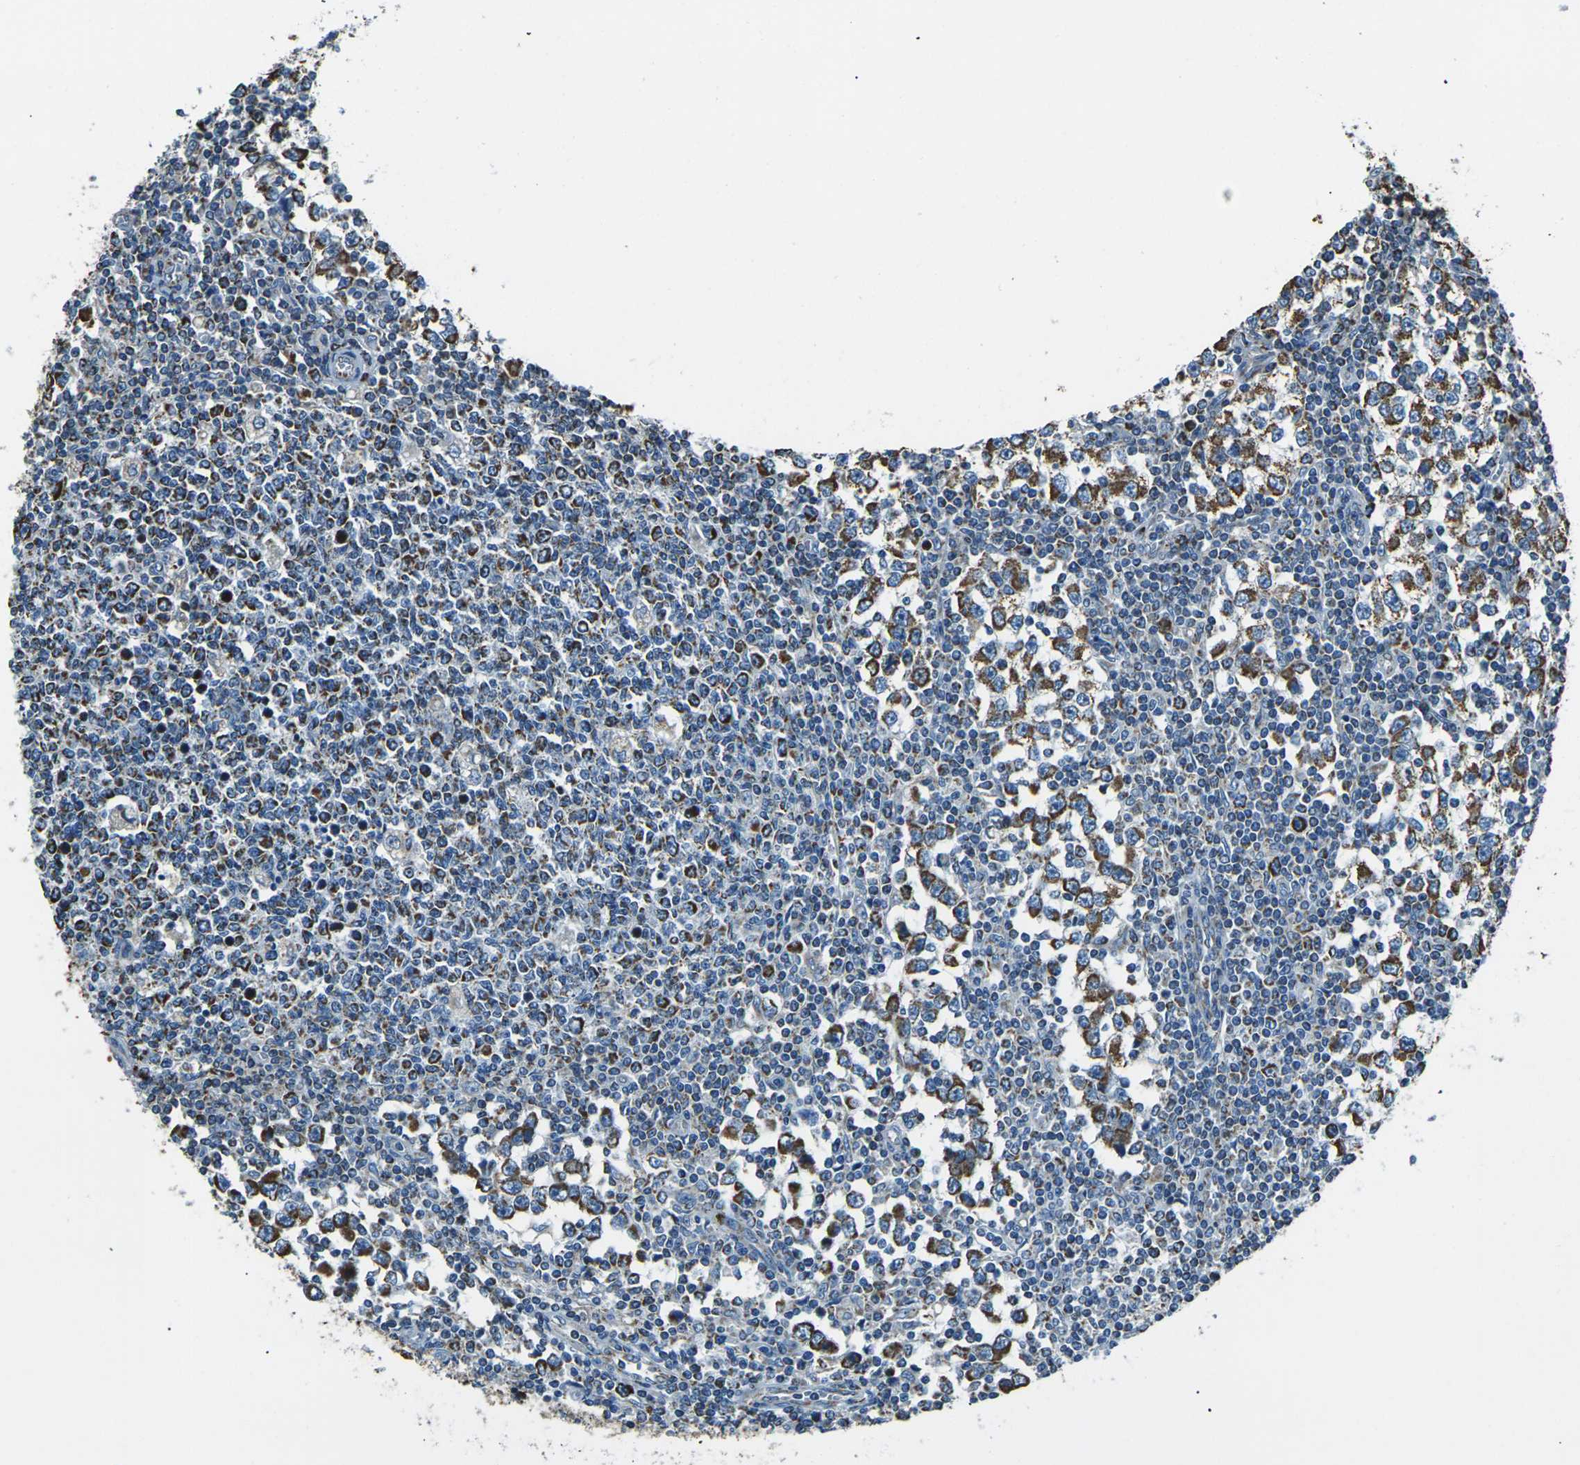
{"staining": {"intensity": "moderate", "quantity": ">75%", "location": "cytoplasmic/membranous"}, "tissue": "testis cancer", "cell_type": "Tumor cells", "image_type": "cancer", "snomed": [{"axis": "morphology", "description": "Seminoma, NOS"}, {"axis": "topography", "description": "Testis"}], "caption": "A histopathology image of human seminoma (testis) stained for a protein reveals moderate cytoplasmic/membranous brown staining in tumor cells. Nuclei are stained in blue.", "gene": "IRF3", "patient": {"sex": "male", "age": 65}}